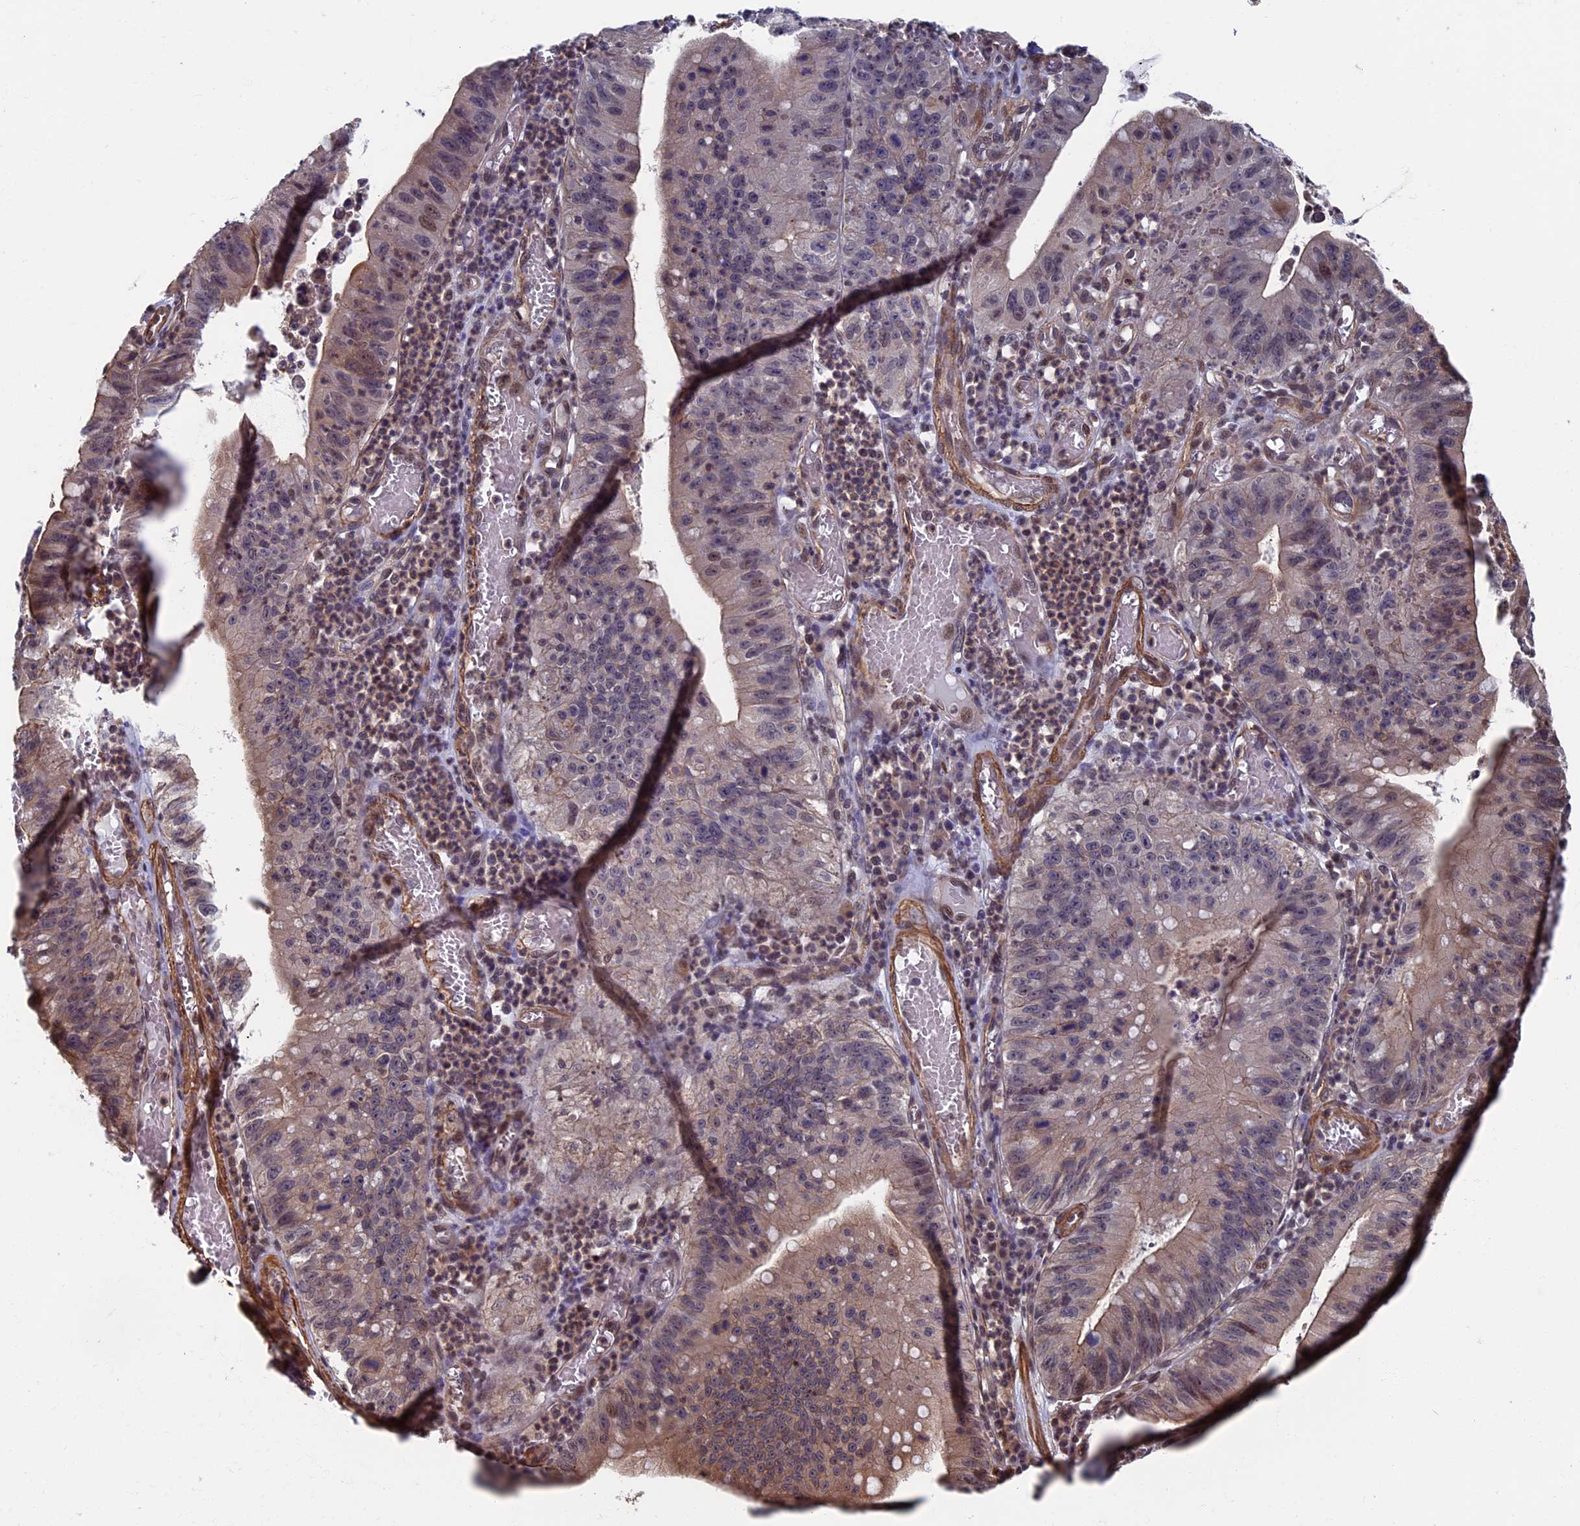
{"staining": {"intensity": "weak", "quantity": "<25%", "location": "nuclear"}, "tissue": "stomach cancer", "cell_type": "Tumor cells", "image_type": "cancer", "snomed": [{"axis": "morphology", "description": "Adenocarcinoma, NOS"}, {"axis": "topography", "description": "Stomach"}], "caption": "Immunohistochemical staining of adenocarcinoma (stomach) reveals no significant staining in tumor cells.", "gene": "CTDP1", "patient": {"sex": "male", "age": 59}}